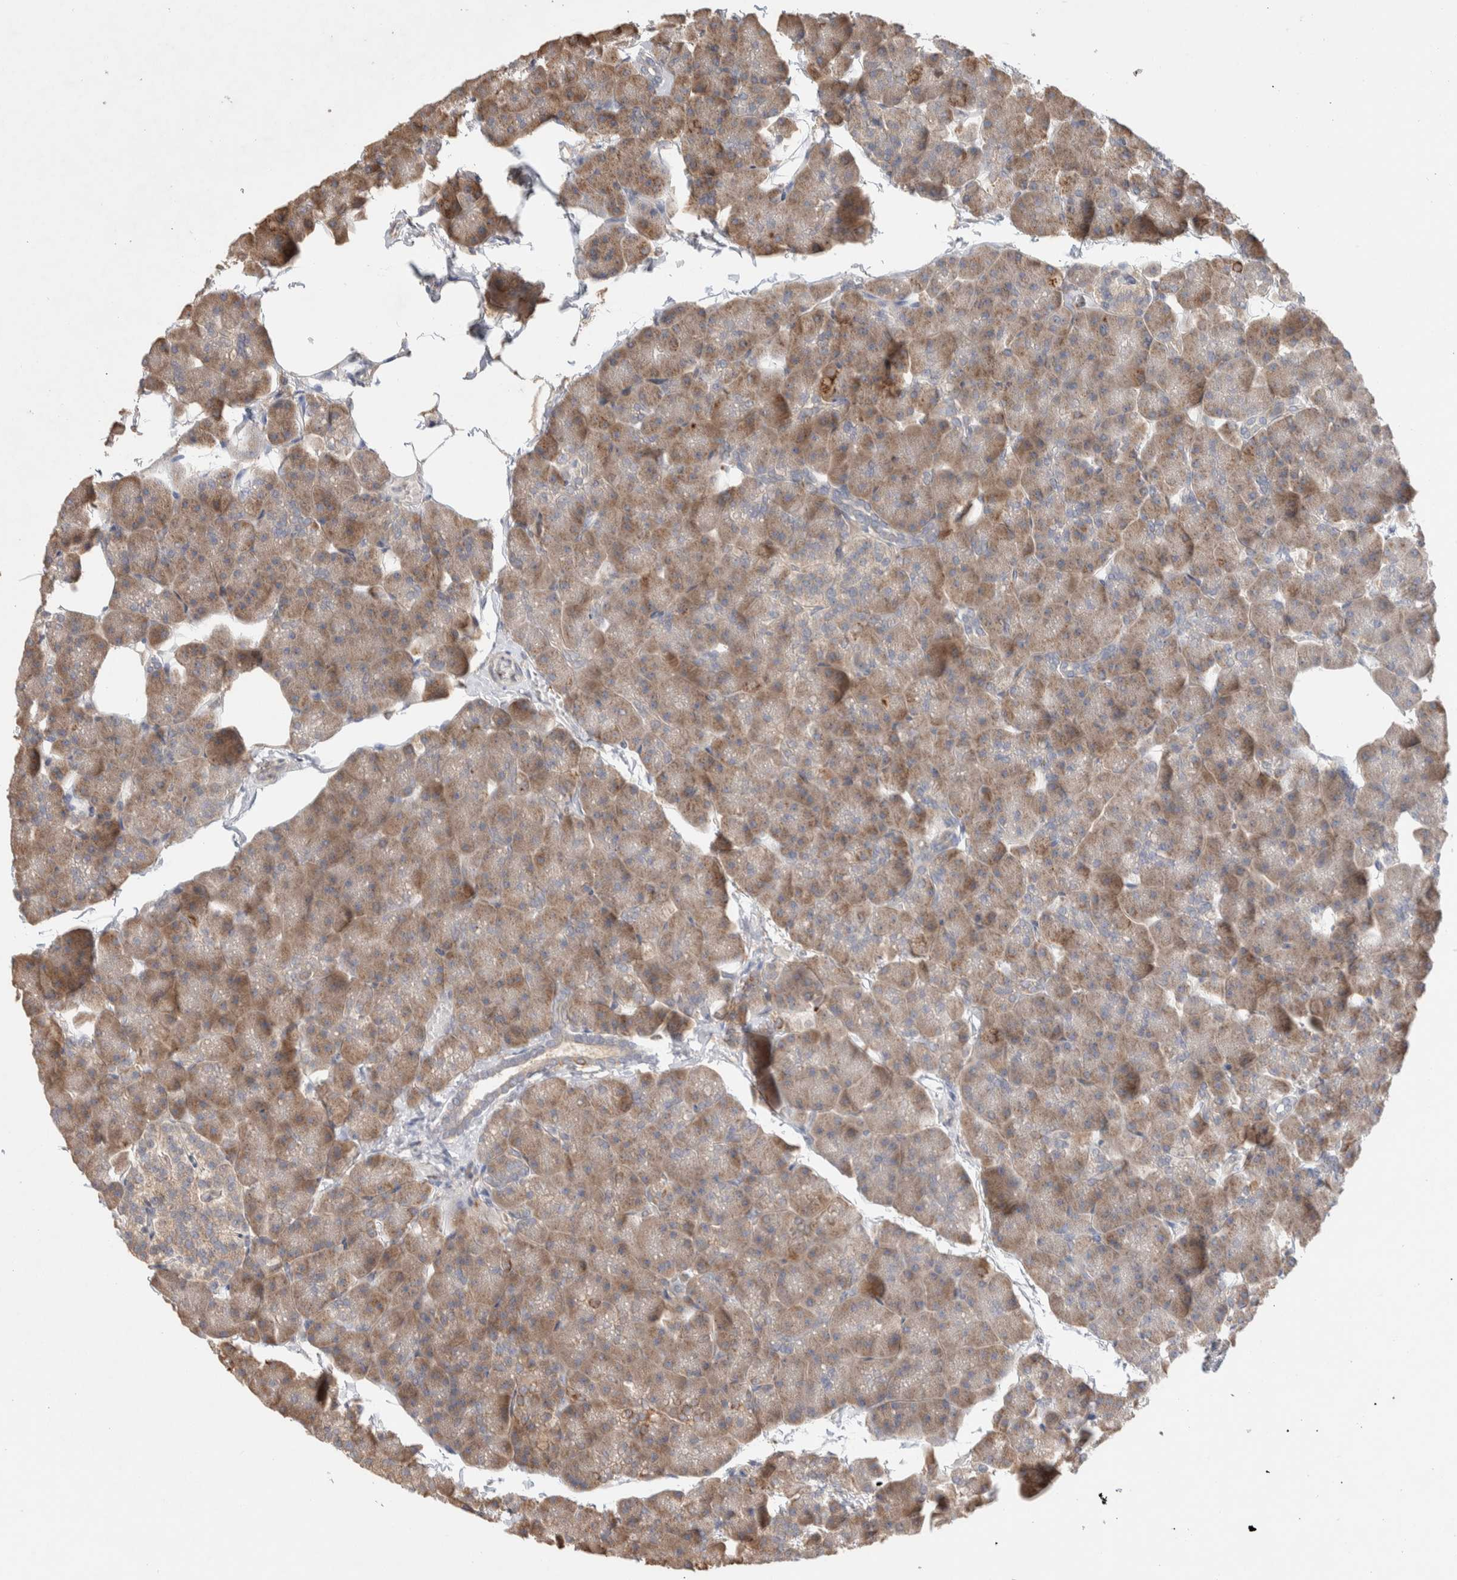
{"staining": {"intensity": "moderate", "quantity": "25%-75%", "location": "cytoplasmic/membranous"}, "tissue": "pancreas", "cell_type": "Exocrine glandular cells", "image_type": "normal", "snomed": [{"axis": "morphology", "description": "Normal tissue, NOS"}, {"axis": "topography", "description": "Pancreas"}], "caption": "The immunohistochemical stain shows moderate cytoplasmic/membranous expression in exocrine glandular cells of benign pancreas.", "gene": "DEPTOR", "patient": {"sex": "male", "age": 35}}